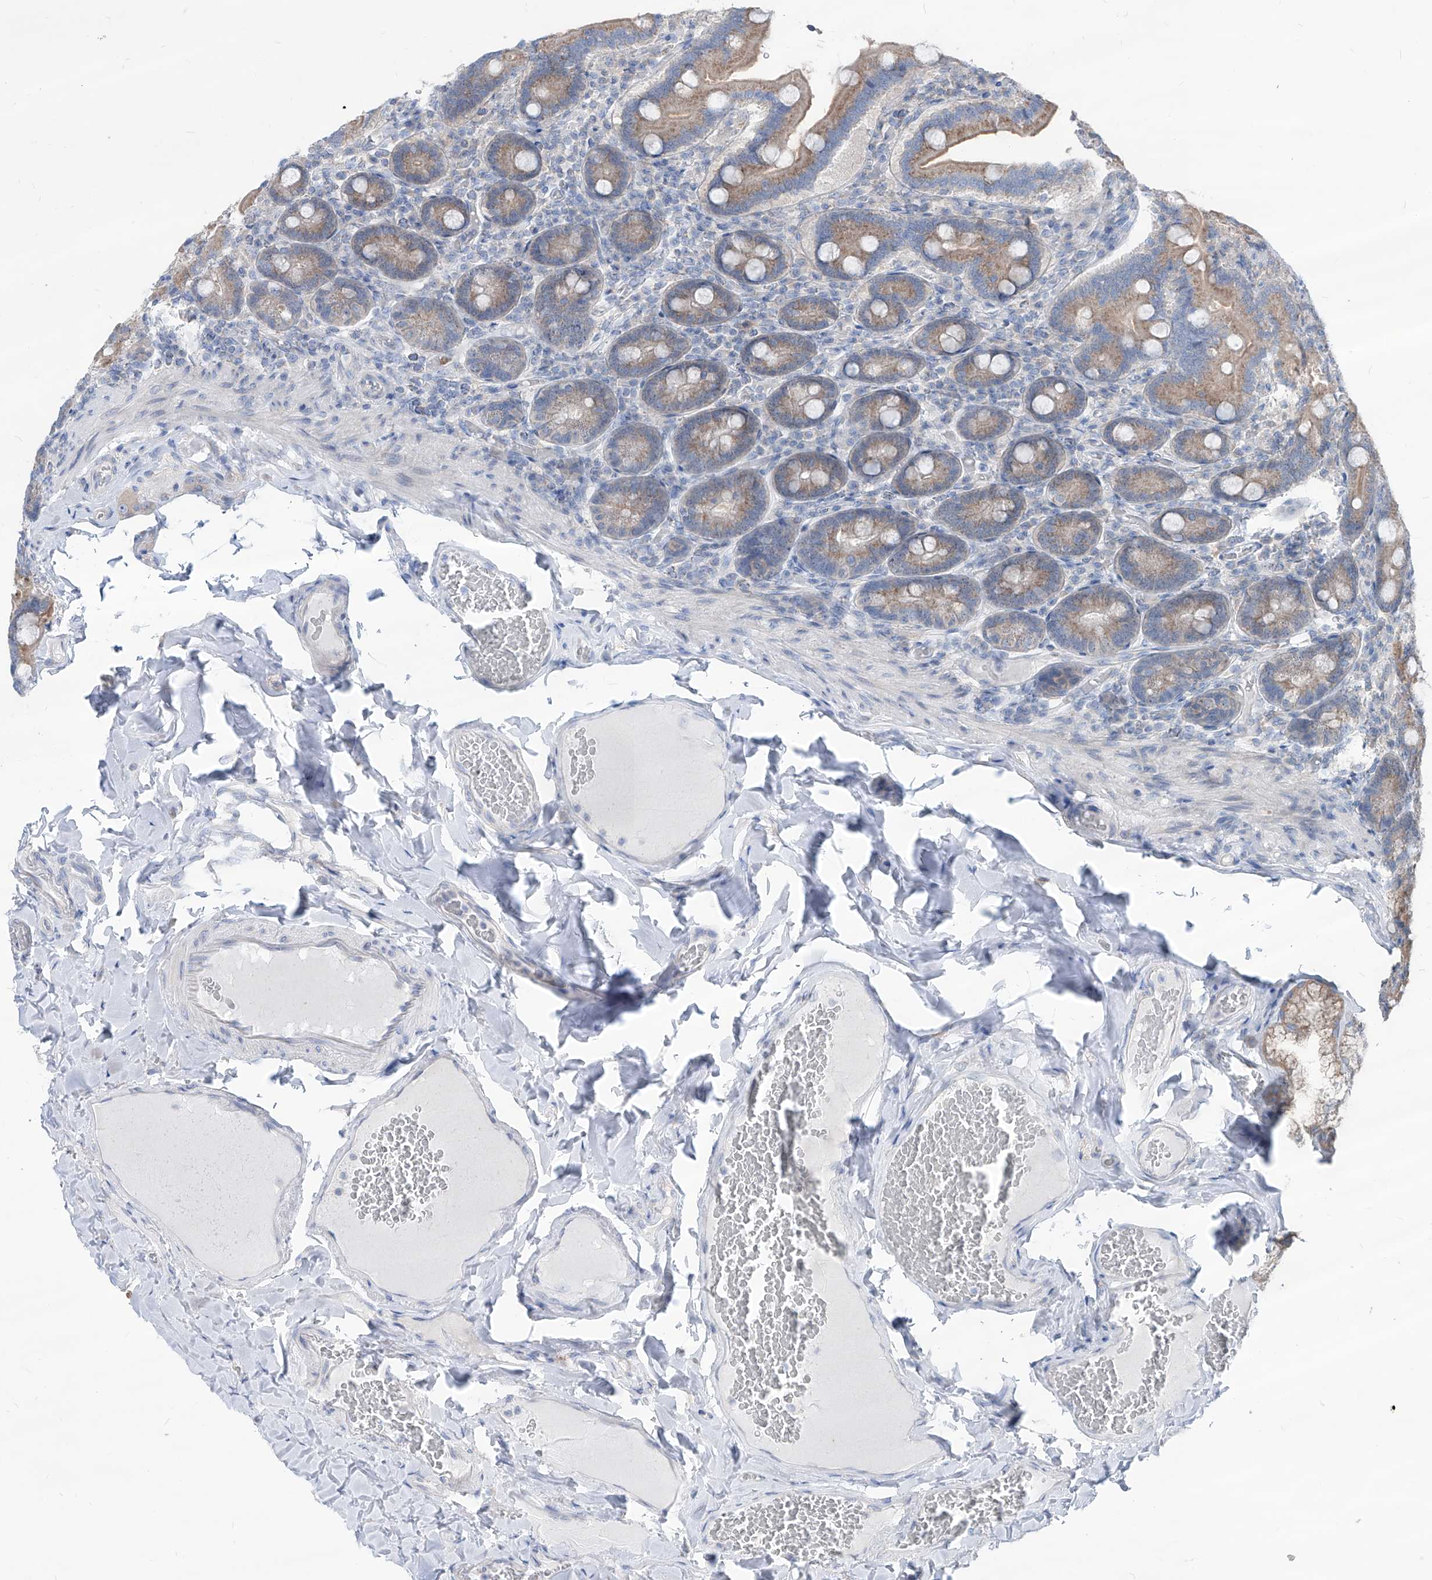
{"staining": {"intensity": "moderate", "quantity": ">75%", "location": "cytoplasmic/membranous"}, "tissue": "duodenum", "cell_type": "Glandular cells", "image_type": "normal", "snomed": [{"axis": "morphology", "description": "Normal tissue, NOS"}, {"axis": "topography", "description": "Duodenum"}], "caption": "An IHC micrograph of normal tissue is shown. Protein staining in brown labels moderate cytoplasmic/membranous positivity in duodenum within glandular cells.", "gene": "AGPS", "patient": {"sex": "female", "age": 62}}